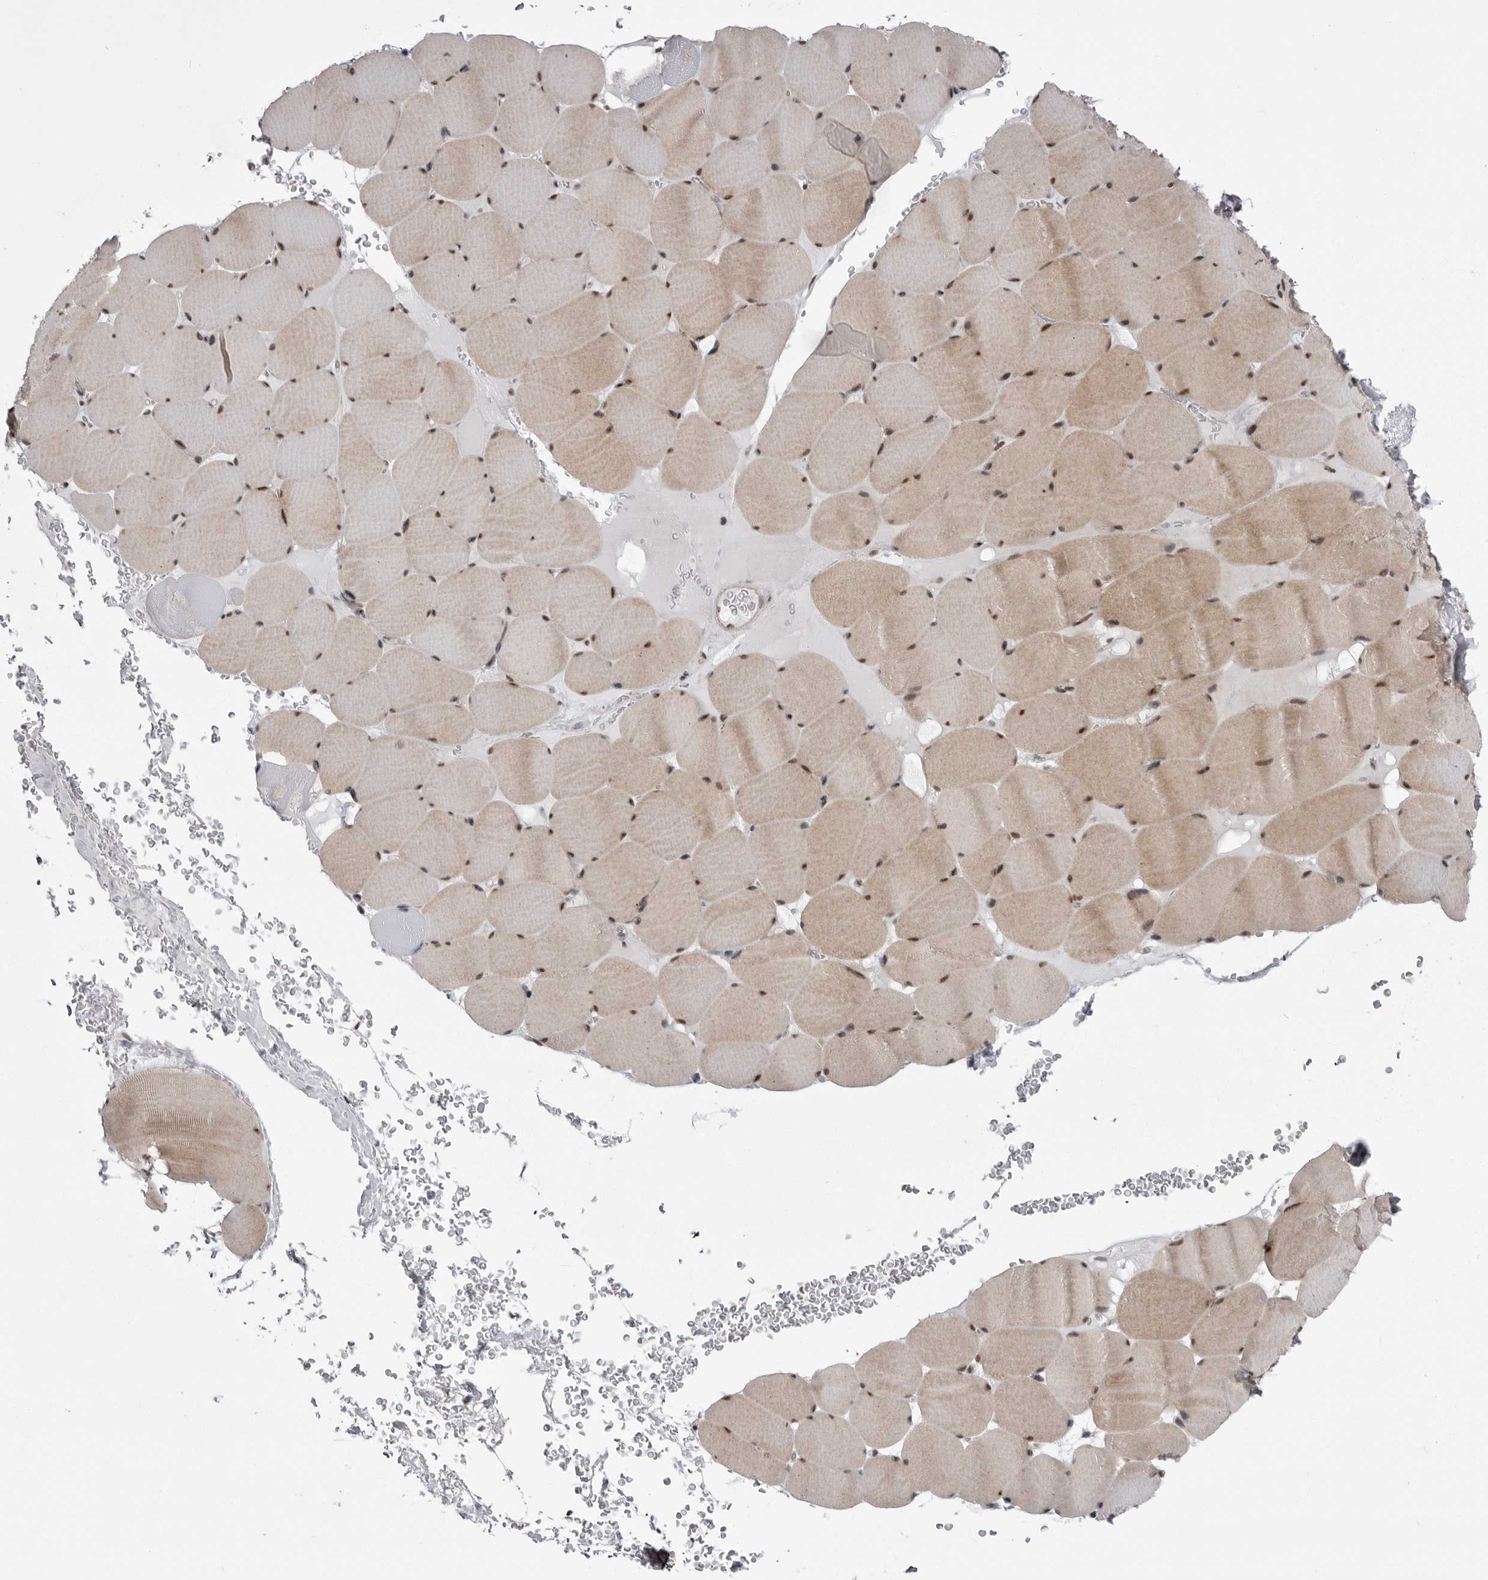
{"staining": {"intensity": "moderate", "quantity": ">75%", "location": "cytoplasmic/membranous,nuclear"}, "tissue": "skeletal muscle", "cell_type": "Myocytes", "image_type": "normal", "snomed": [{"axis": "morphology", "description": "Normal tissue, NOS"}, {"axis": "topography", "description": "Skeletal muscle"}], "caption": "This is a histology image of immunohistochemistry staining of normal skeletal muscle, which shows moderate positivity in the cytoplasmic/membranous,nuclear of myocytes.", "gene": "MEPCE", "patient": {"sex": "male", "age": 62}}